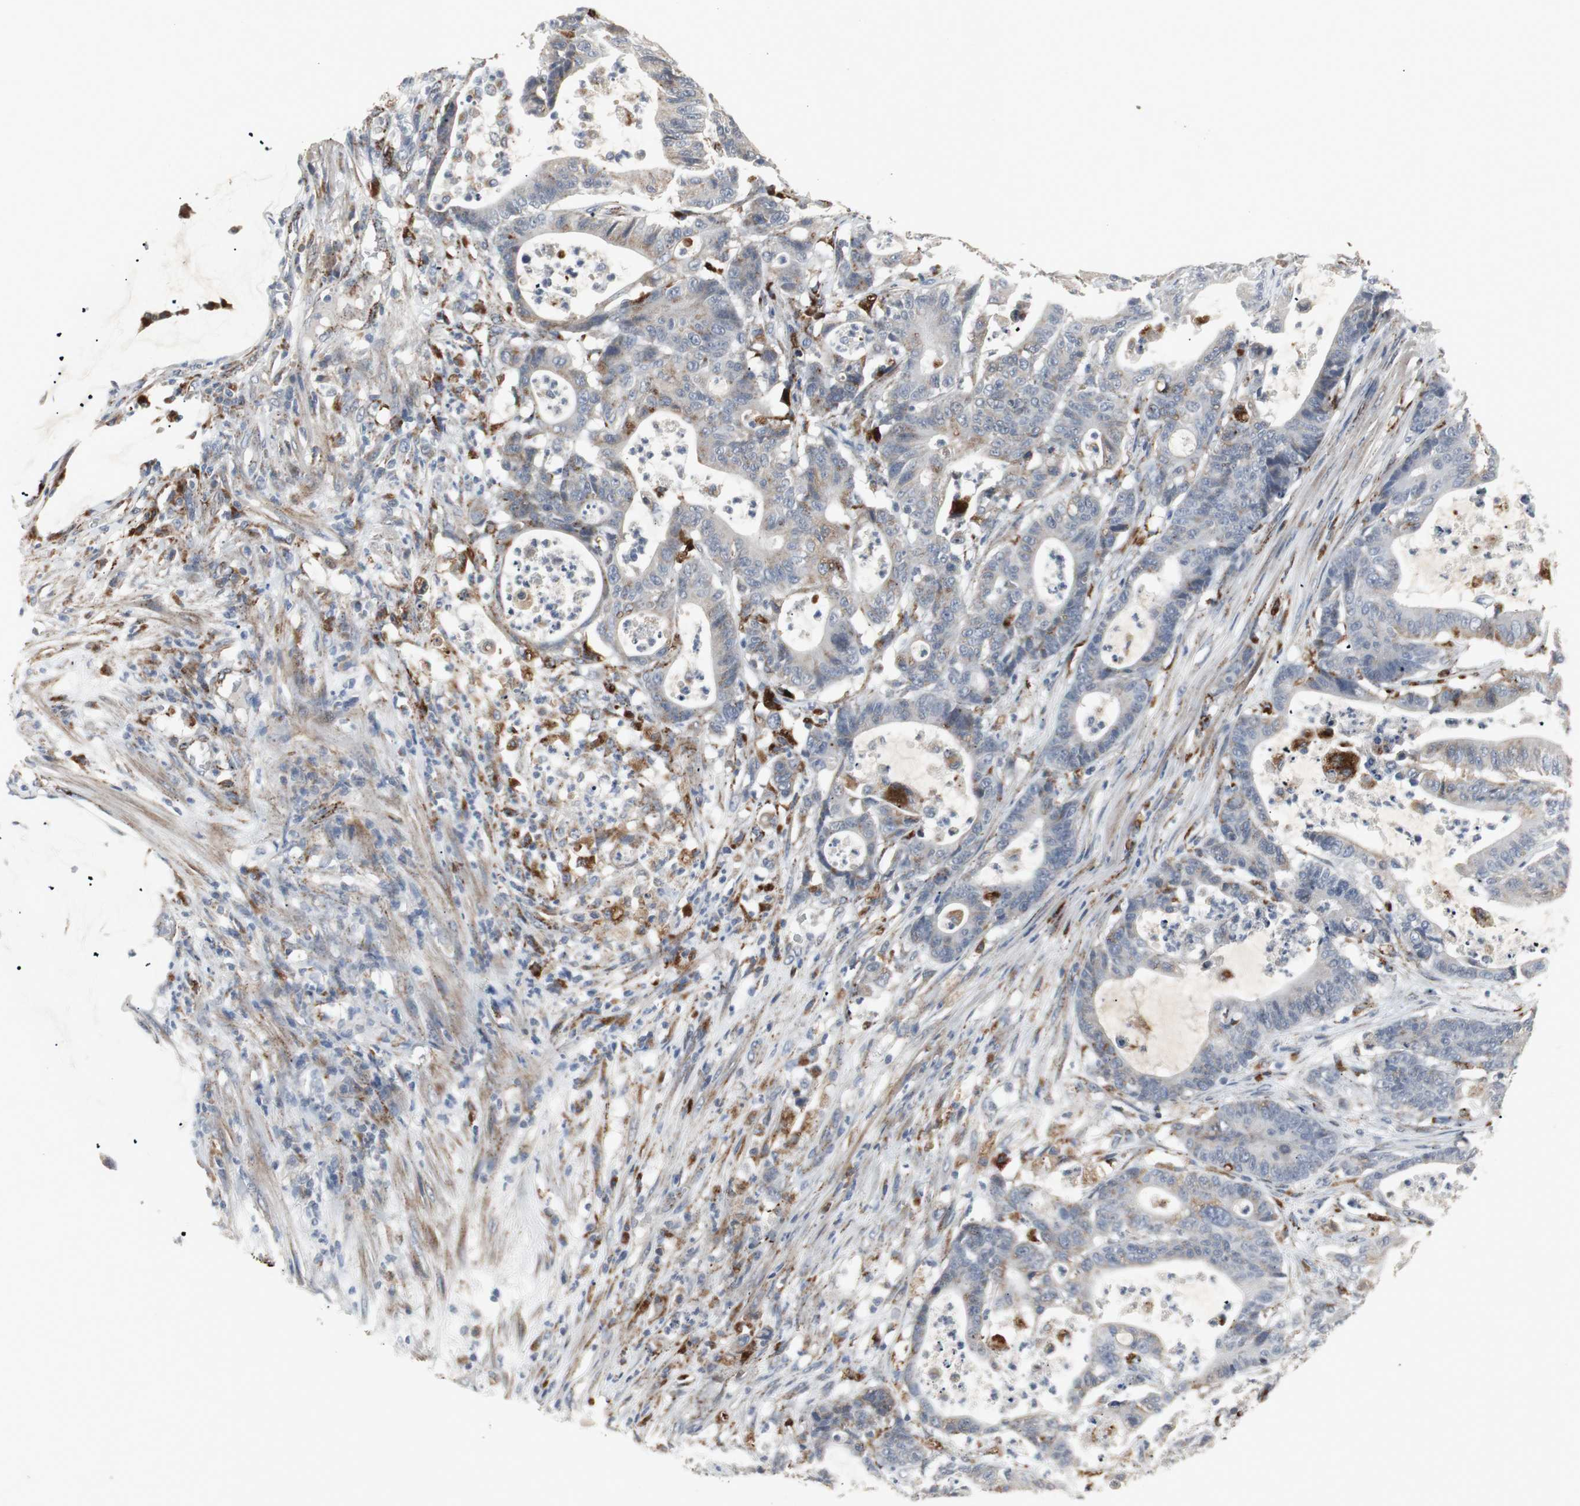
{"staining": {"intensity": "weak", "quantity": "25%-75%", "location": "cytoplasmic/membranous"}, "tissue": "colorectal cancer", "cell_type": "Tumor cells", "image_type": "cancer", "snomed": [{"axis": "morphology", "description": "Adenocarcinoma, NOS"}, {"axis": "topography", "description": "Colon"}], "caption": "DAB immunohistochemical staining of human adenocarcinoma (colorectal) reveals weak cytoplasmic/membranous protein positivity in about 25%-75% of tumor cells. Immunohistochemistry (ihc) stains the protein of interest in brown and the nuclei are stained blue.", "gene": "GBA1", "patient": {"sex": "female", "age": 84}}